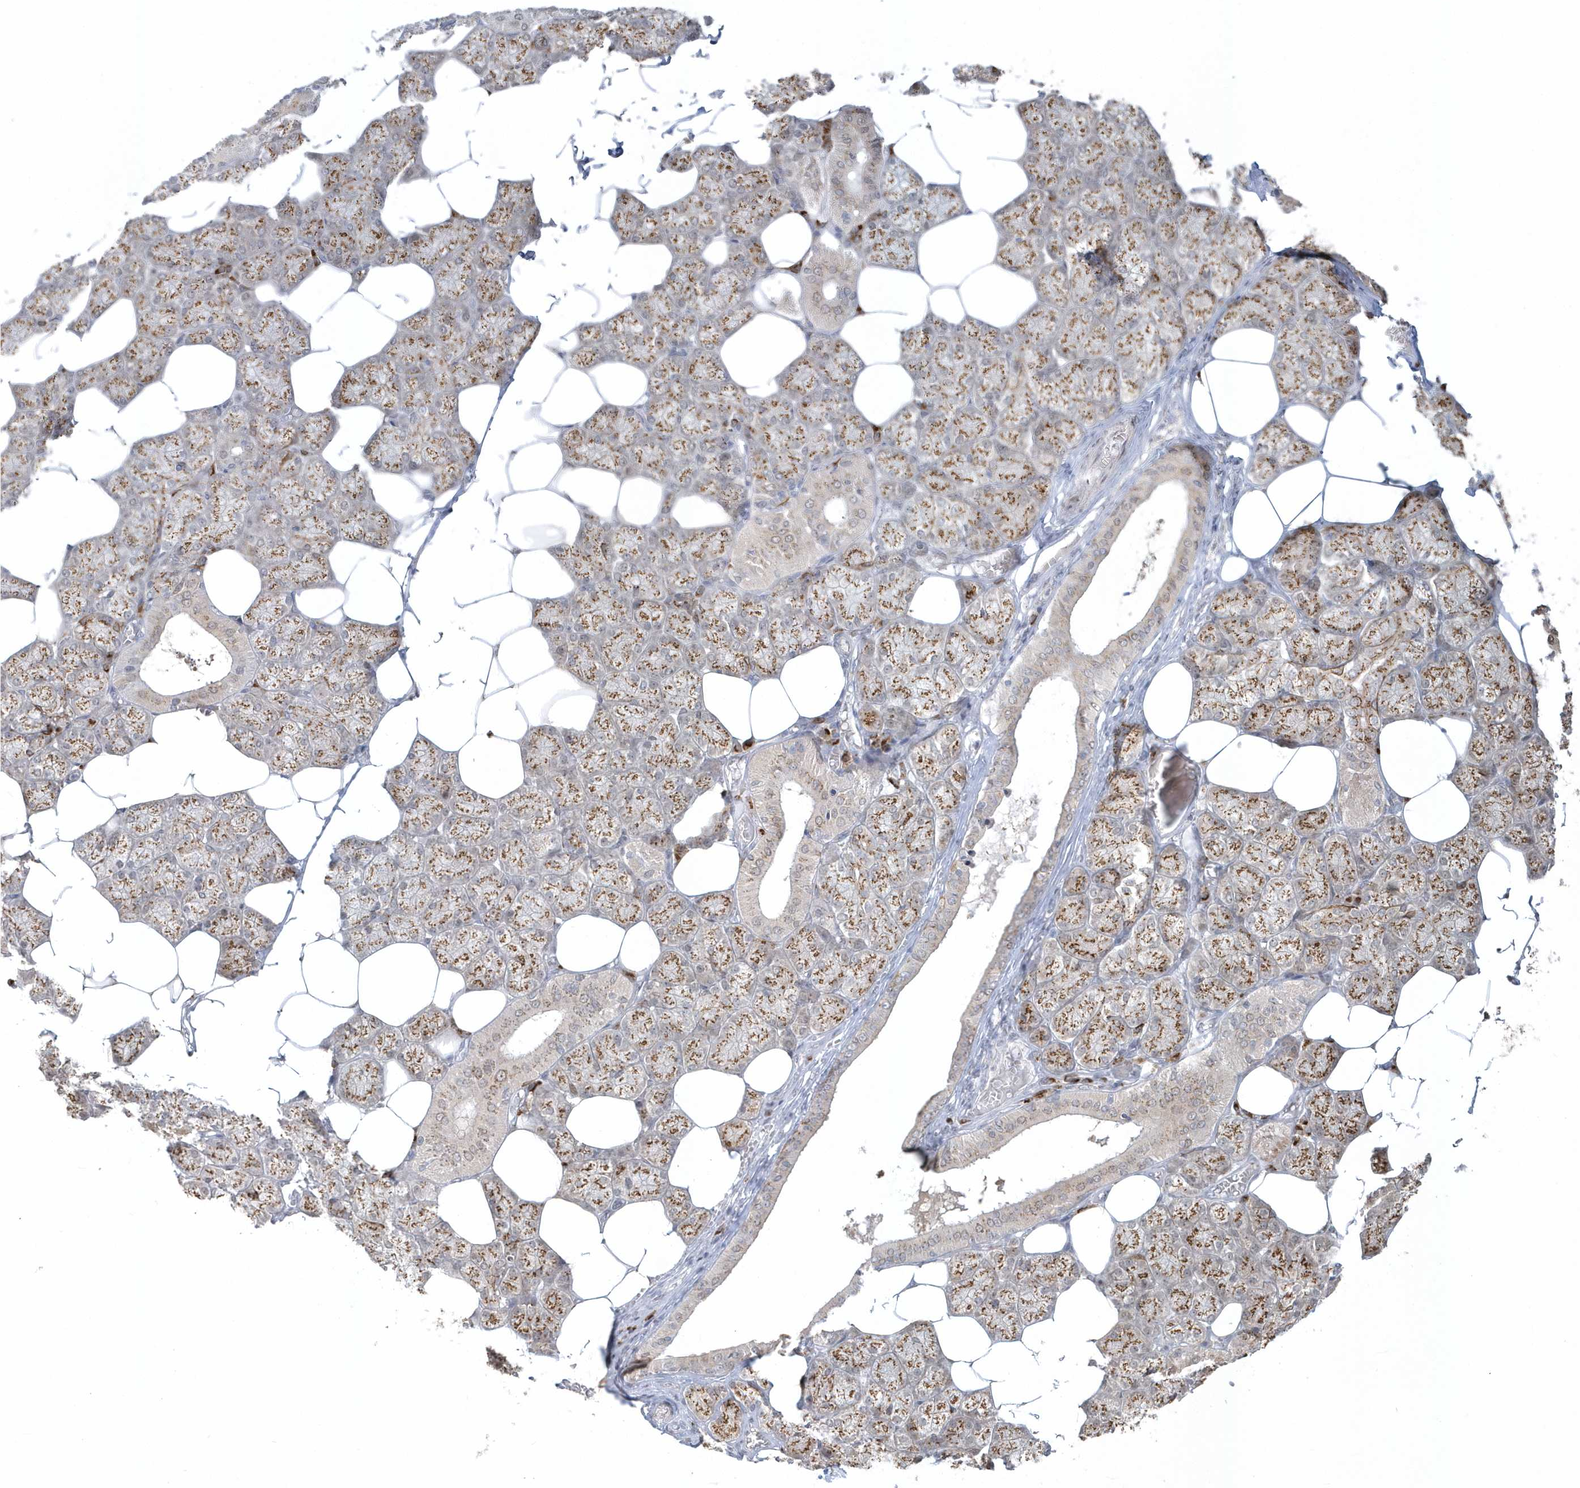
{"staining": {"intensity": "strong", "quantity": "25%-75%", "location": "cytoplasmic/membranous"}, "tissue": "salivary gland", "cell_type": "Glandular cells", "image_type": "normal", "snomed": [{"axis": "morphology", "description": "Normal tissue, NOS"}, {"axis": "topography", "description": "Salivary gland"}], "caption": "Immunohistochemical staining of benign salivary gland shows 25%-75% levels of strong cytoplasmic/membranous protein positivity in approximately 25%-75% of glandular cells.", "gene": "DHFR", "patient": {"sex": "male", "age": 62}}